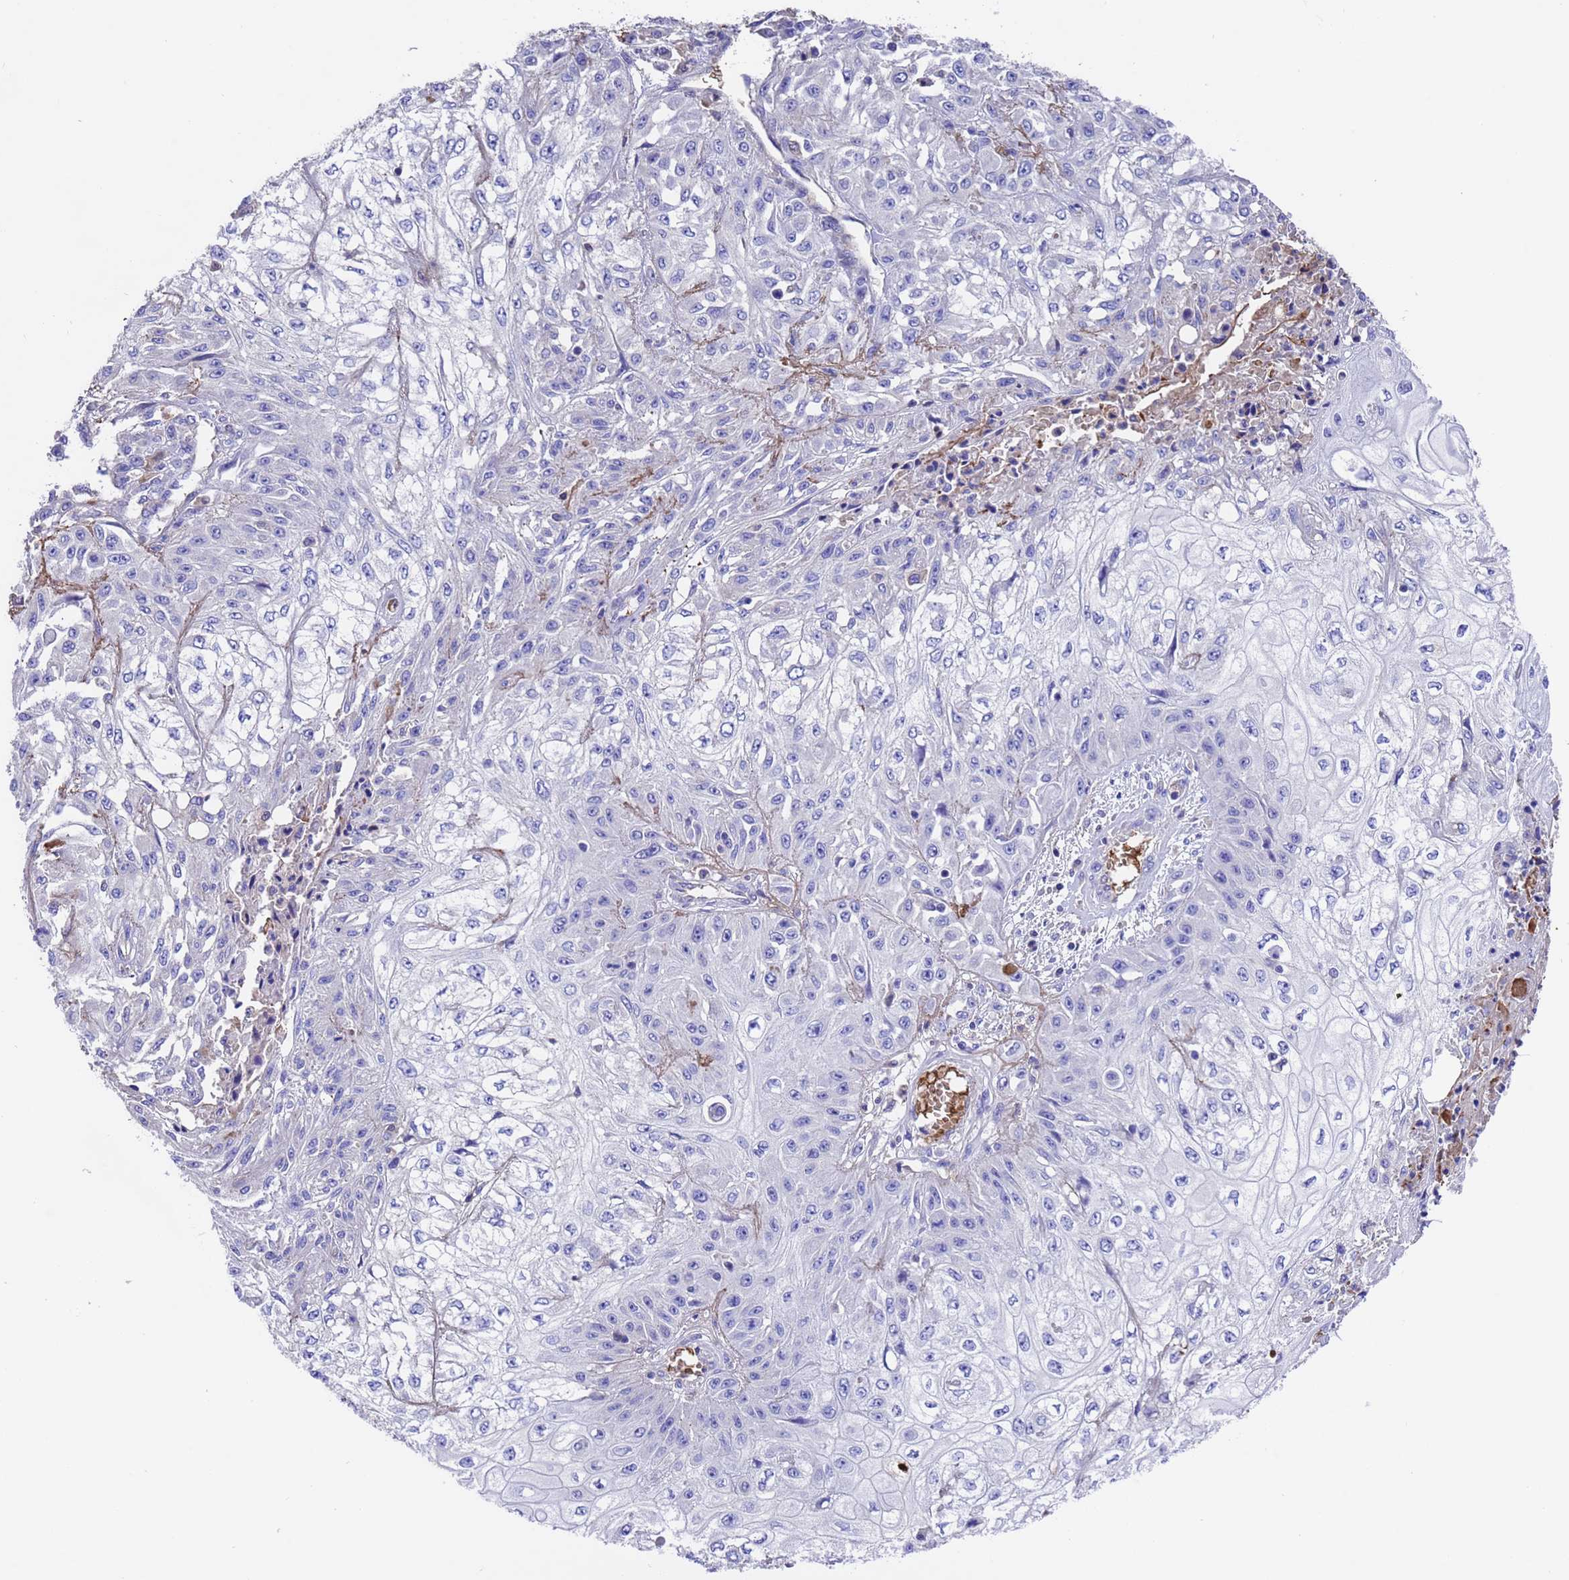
{"staining": {"intensity": "negative", "quantity": "none", "location": "none"}, "tissue": "skin cancer", "cell_type": "Tumor cells", "image_type": "cancer", "snomed": [{"axis": "morphology", "description": "Squamous cell carcinoma, NOS"}, {"axis": "morphology", "description": "Squamous cell carcinoma, metastatic, NOS"}, {"axis": "topography", "description": "Skin"}, {"axis": "topography", "description": "Lymph node"}], "caption": "Image shows no protein positivity in tumor cells of skin cancer (metastatic squamous cell carcinoma) tissue.", "gene": "ELP6", "patient": {"sex": "male", "age": 75}}